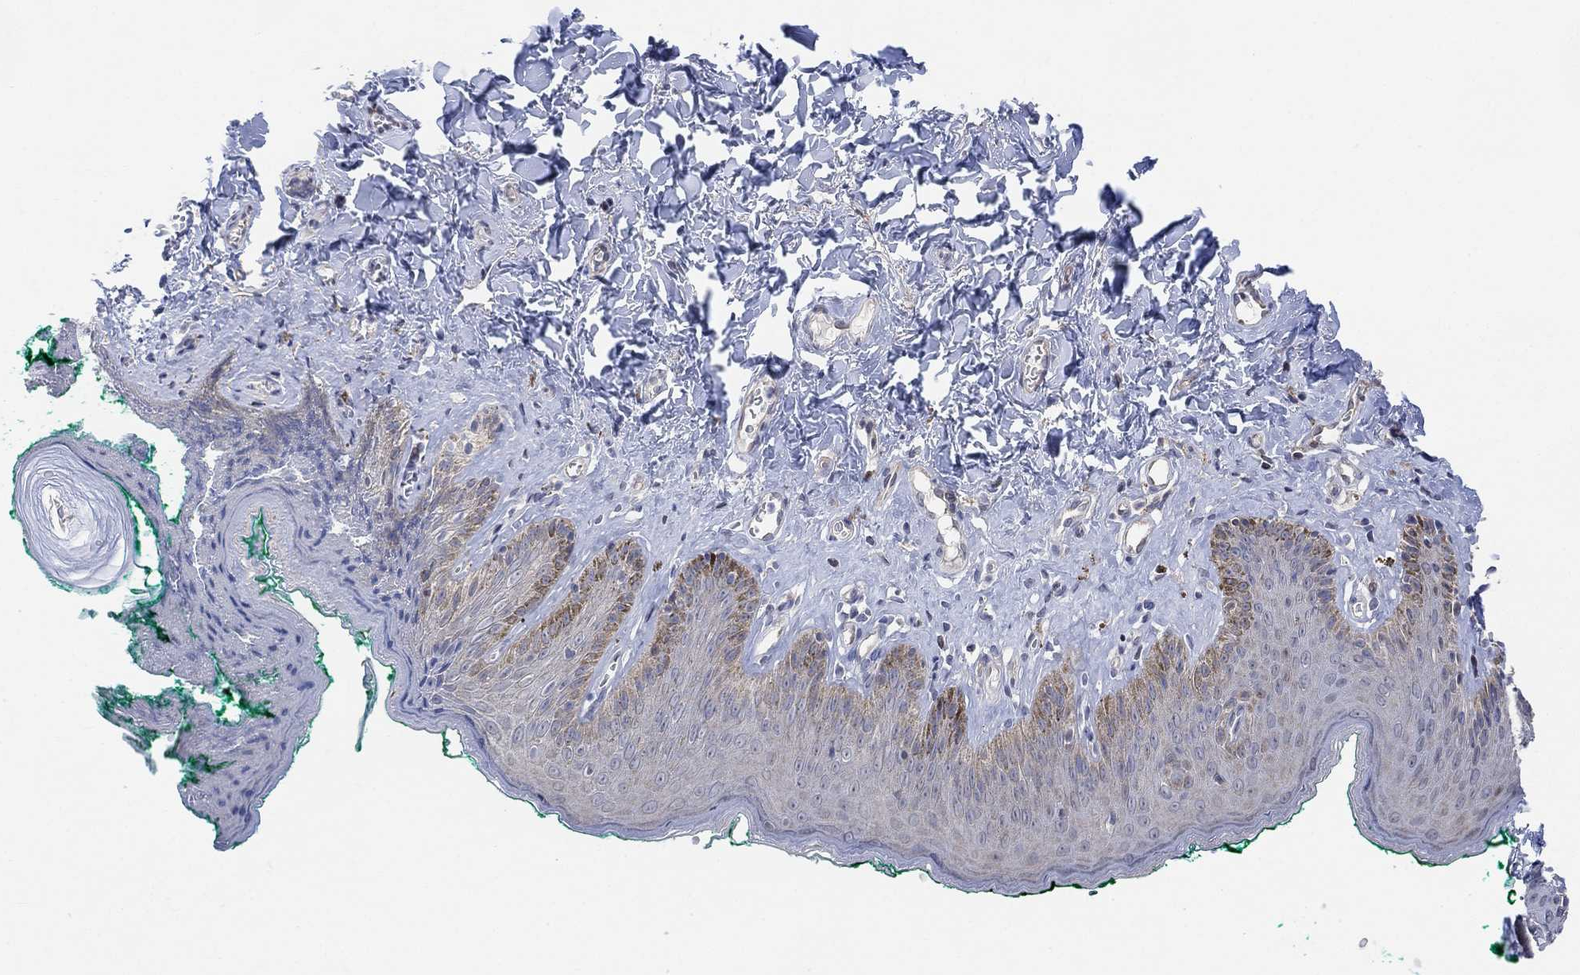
{"staining": {"intensity": "weak", "quantity": "<25%", "location": "cytoplasmic/membranous"}, "tissue": "skin", "cell_type": "Epidermal cells", "image_type": "normal", "snomed": [{"axis": "morphology", "description": "Normal tissue, NOS"}, {"axis": "topography", "description": "Vulva"}], "caption": "Immunohistochemistry (IHC) of unremarkable skin demonstrates no expression in epidermal cells. (DAB (3,3'-diaminobenzidine) IHC visualized using brightfield microscopy, high magnification).", "gene": "CNTF", "patient": {"sex": "female", "age": 66}}